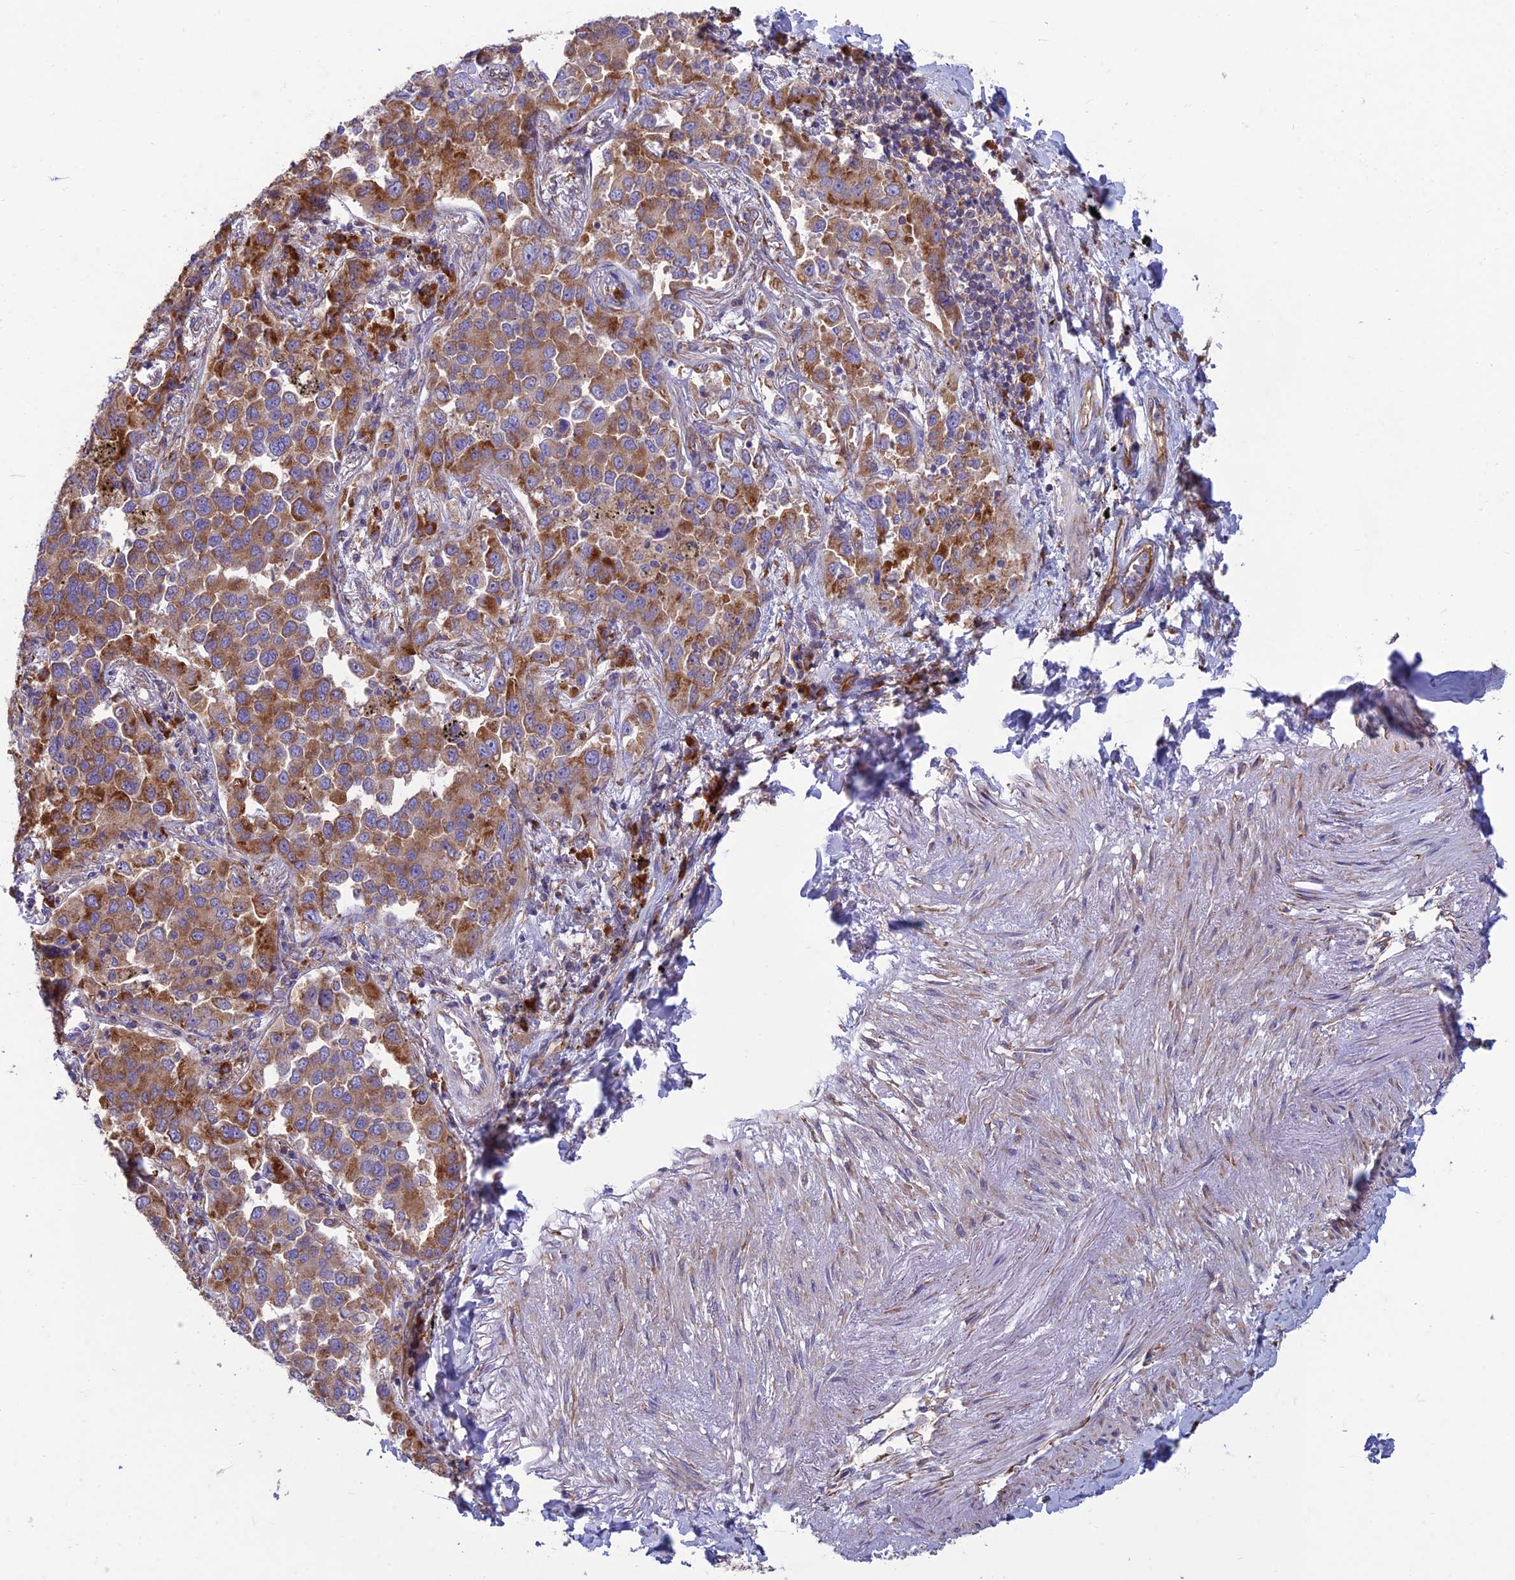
{"staining": {"intensity": "moderate", "quantity": ">75%", "location": "cytoplasmic/membranous"}, "tissue": "lung cancer", "cell_type": "Tumor cells", "image_type": "cancer", "snomed": [{"axis": "morphology", "description": "Adenocarcinoma, NOS"}, {"axis": "topography", "description": "Lung"}], "caption": "A high-resolution micrograph shows immunohistochemistry staining of adenocarcinoma (lung), which displays moderate cytoplasmic/membranous expression in about >75% of tumor cells.", "gene": "RPL17-C18orf32", "patient": {"sex": "male", "age": 67}}